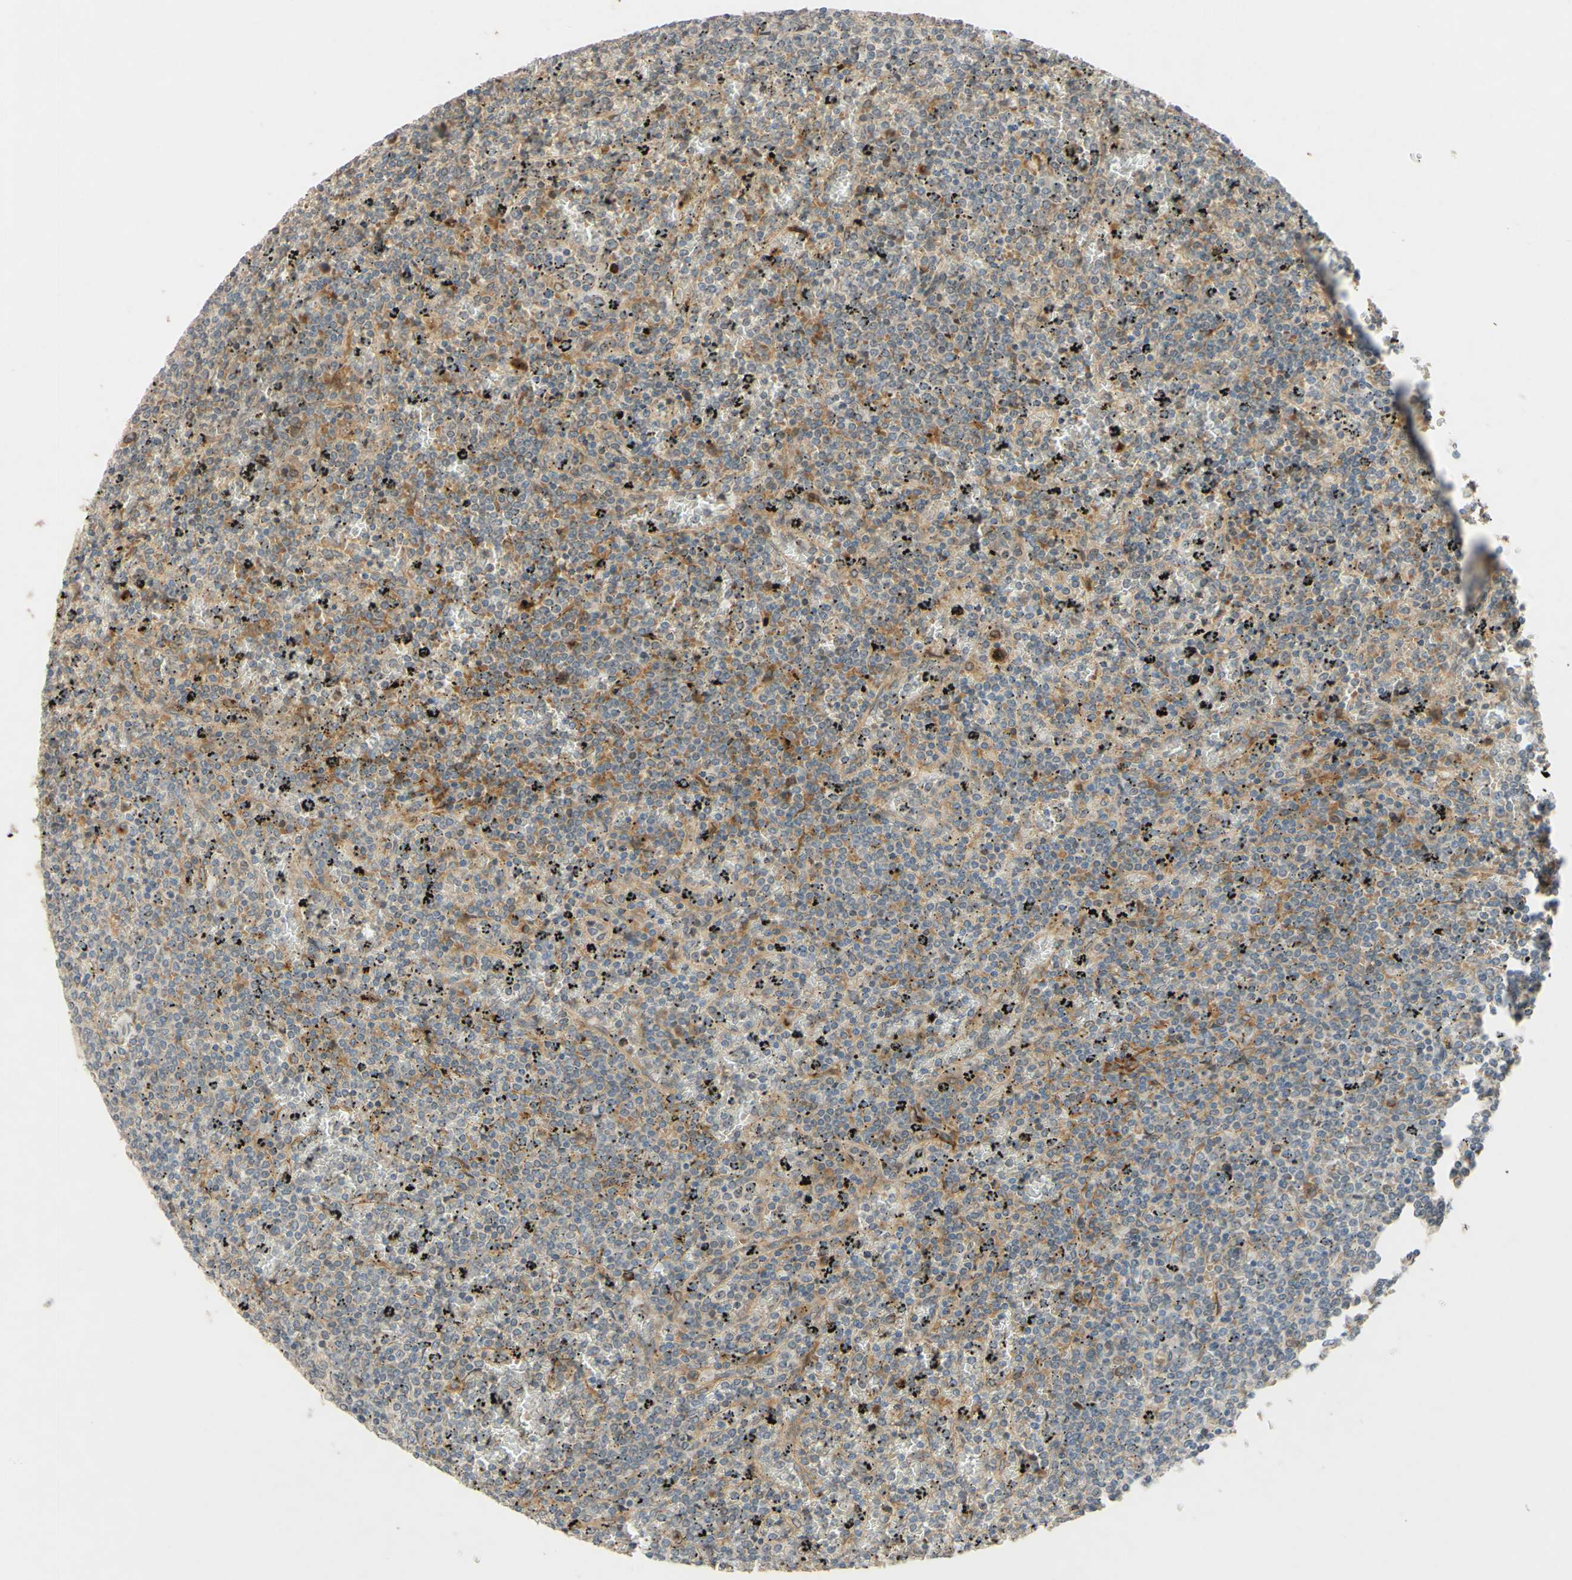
{"staining": {"intensity": "moderate", "quantity": "25%-75%", "location": "none"}, "tissue": "lymphoma", "cell_type": "Tumor cells", "image_type": "cancer", "snomed": [{"axis": "morphology", "description": "Malignant lymphoma, non-Hodgkin's type, Low grade"}, {"axis": "topography", "description": "Spleen"}], "caption": "Protein expression analysis of human malignant lymphoma, non-Hodgkin's type (low-grade) reveals moderate None positivity in about 25%-75% of tumor cells.", "gene": "PTPRU", "patient": {"sex": "female", "age": 77}}